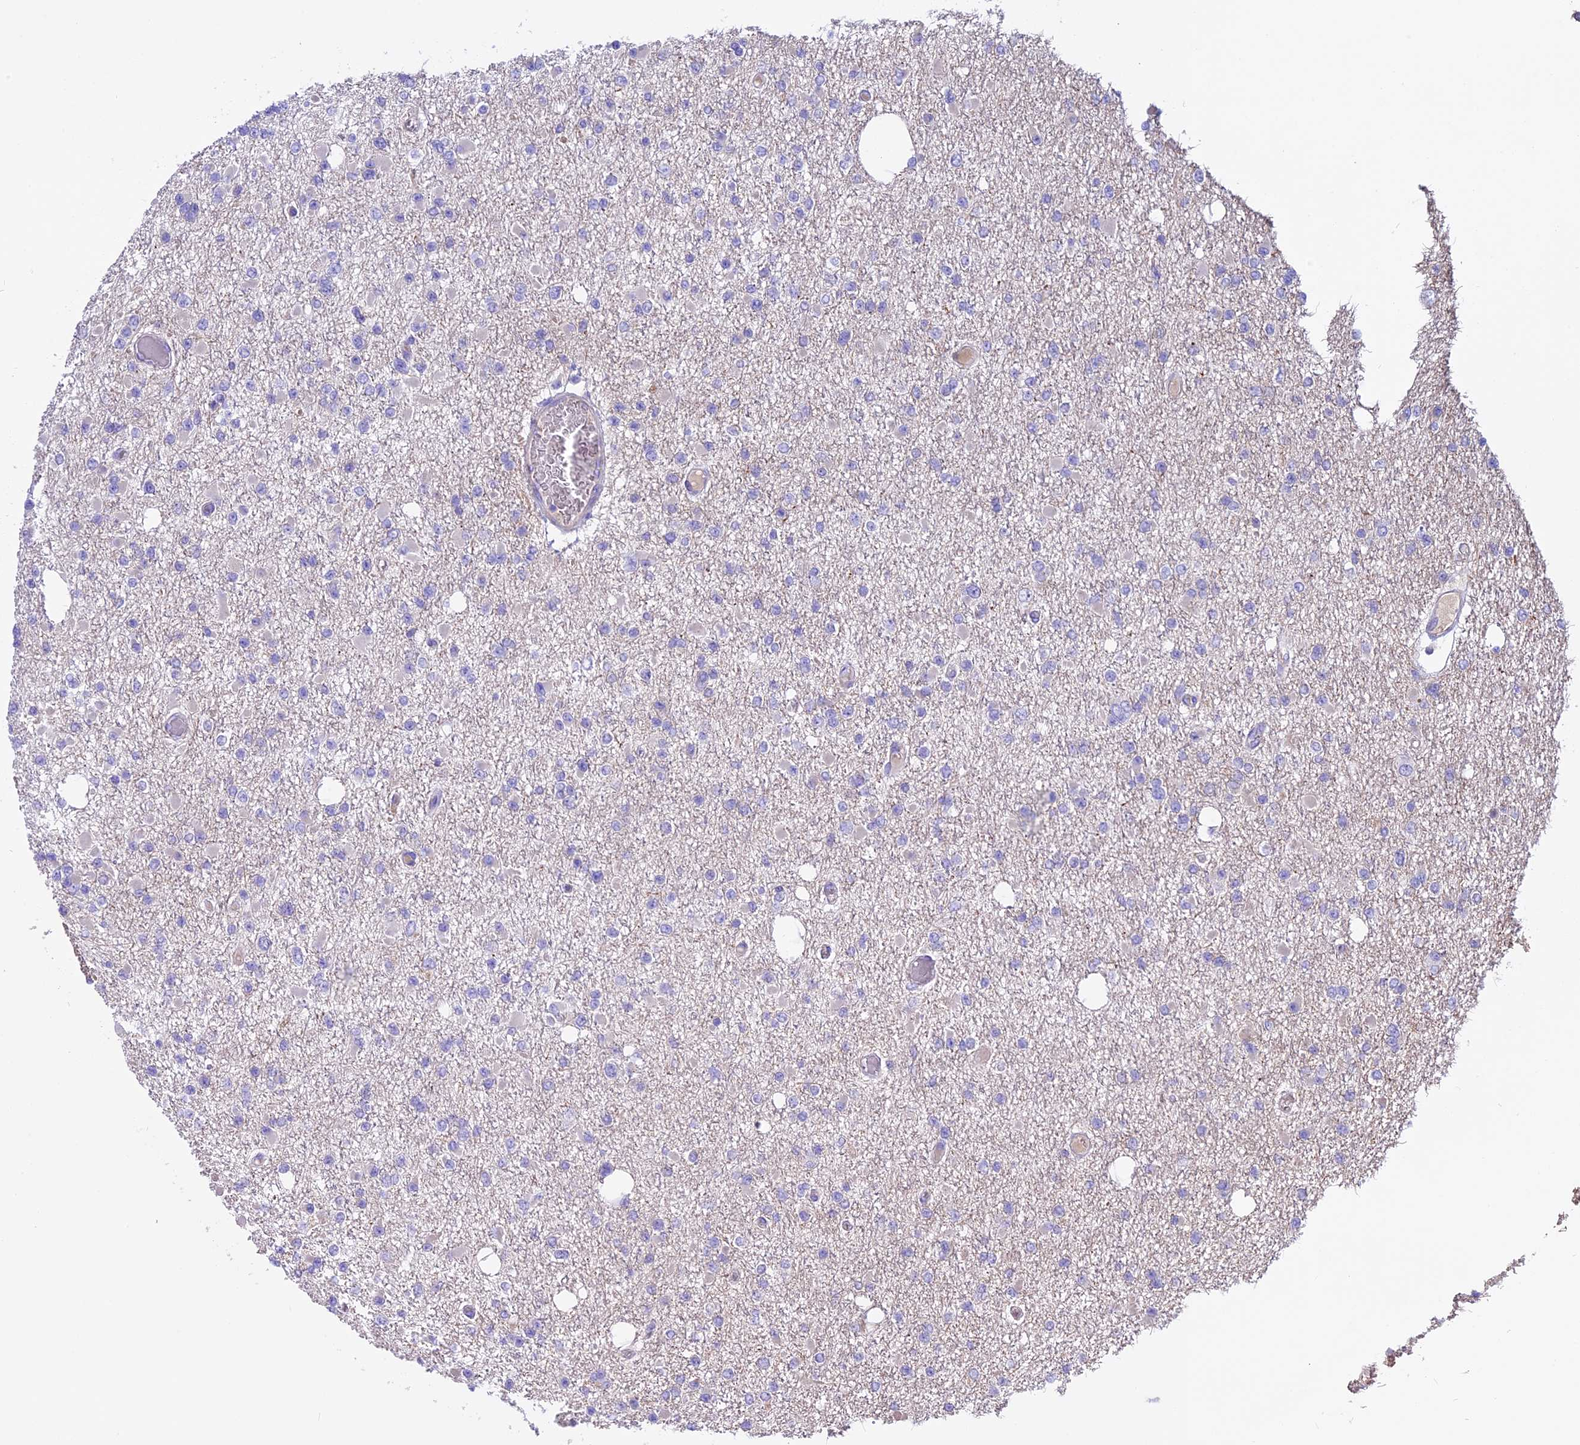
{"staining": {"intensity": "negative", "quantity": "none", "location": "none"}, "tissue": "glioma", "cell_type": "Tumor cells", "image_type": "cancer", "snomed": [{"axis": "morphology", "description": "Glioma, malignant, Low grade"}, {"axis": "topography", "description": "Brain"}], "caption": "Tumor cells show no significant protein staining in malignant glioma (low-grade).", "gene": "ANO3", "patient": {"sex": "female", "age": 22}}